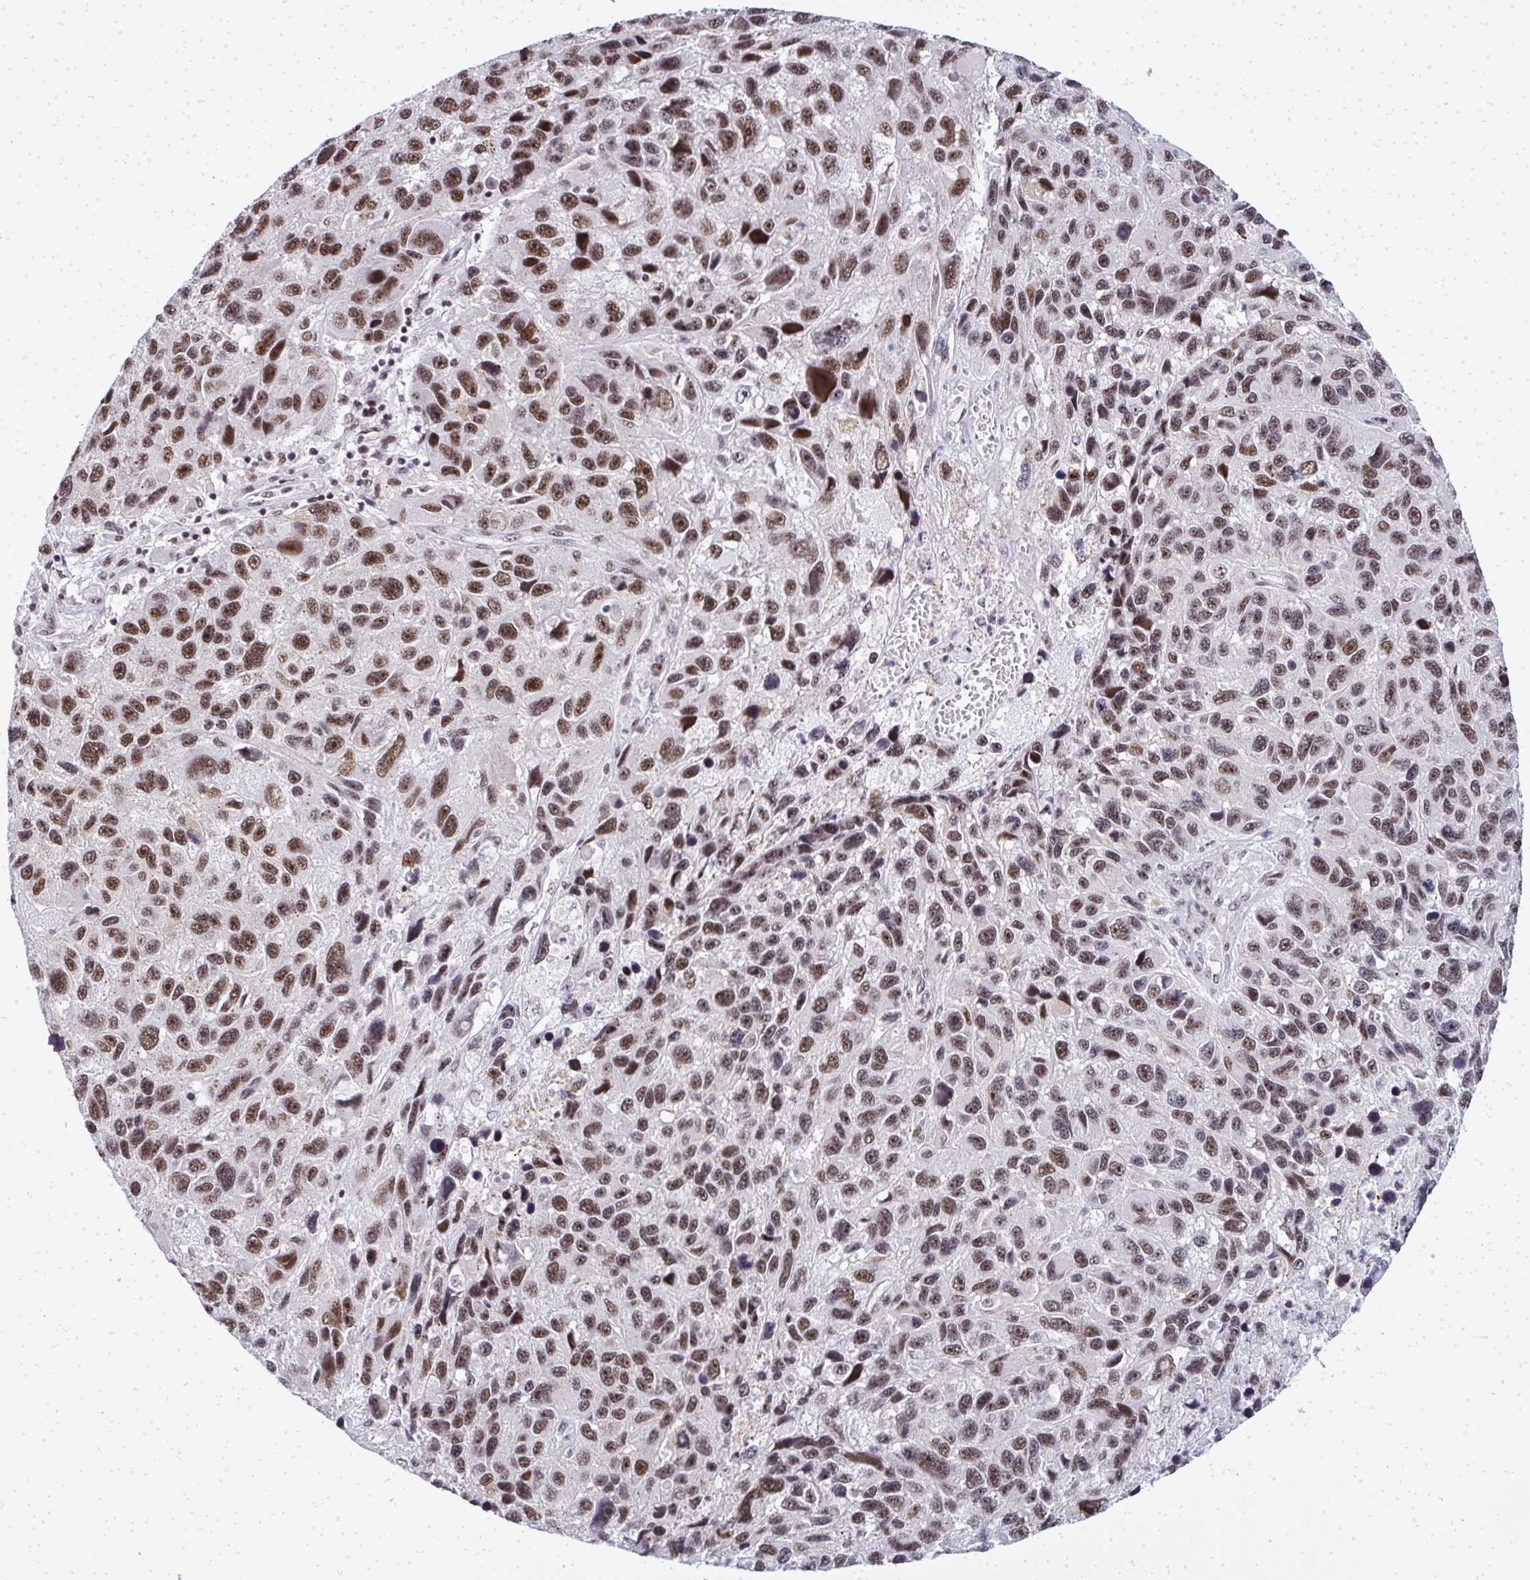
{"staining": {"intensity": "moderate", "quantity": ">75%", "location": "nuclear"}, "tissue": "melanoma", "cell_type": "Tumor cells", "image_type": "cancer", "snomed": [{"axis": "morphology", "description": "Malignant melanoma, NOS"}, {"axis": "topography", "description": "Skin"}], "caption": "Immunohistochemistry (DAB) staining of melanoma displays moderate nuclear protein positivity in about >75% of tumor cells.", "gene": "SIRT7", "patient": {"sex": "male", "age": 53}}